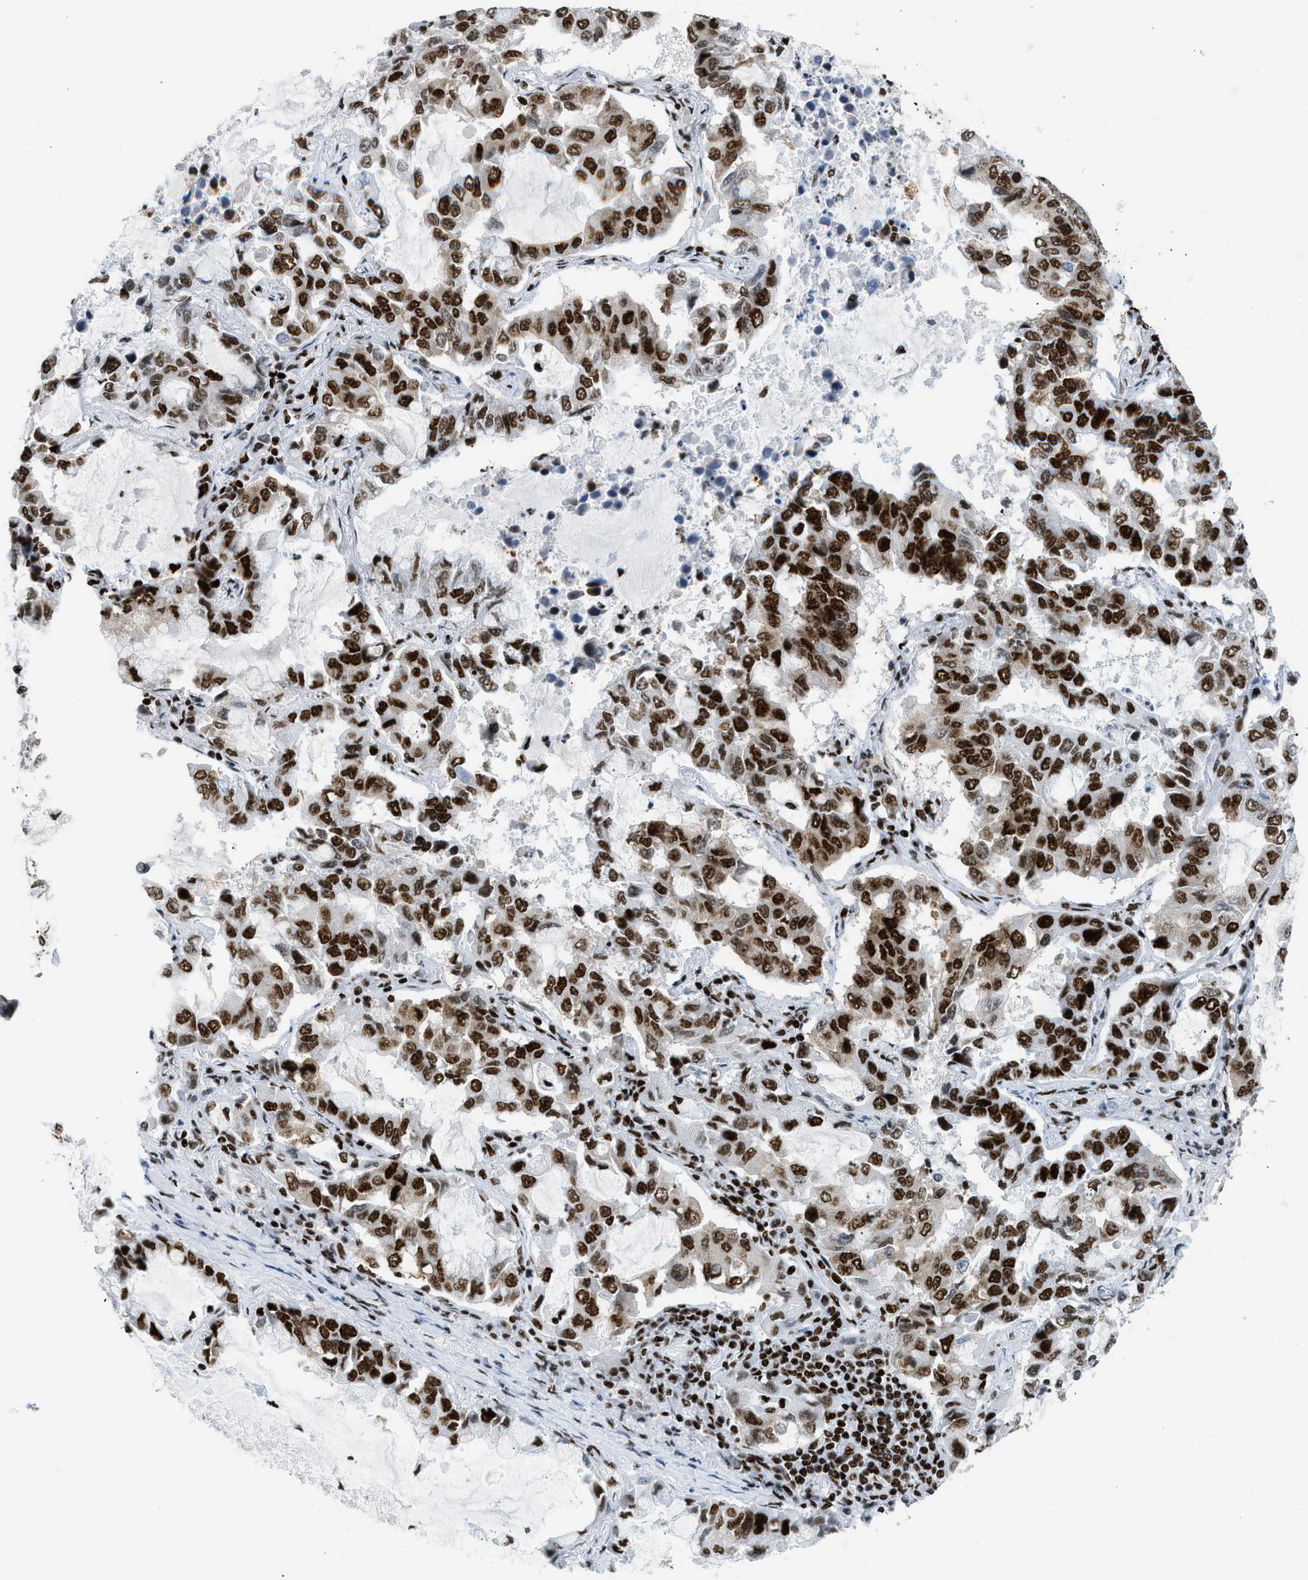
{"staining": {"intensity": "strong", "quantity": ">75%", "location": "cytoplasmic/membranous,nuclear"}, "tissue": "lung cancer", "cell_type": "Tumor cells", "image_type": "cancer", "snomed": [{"axis": "morphology", "description": "Adenocarcinoma, NOS"}, {"axis": "topography", "description": "Lung"}], "caption": "This histopathology image shows lung cancer stained with immunohistochemistry to label a protein in brown. The cytoplasmic/membranous and nuclear of tumor cells show strong positivity for the protein. Nuclei are counter-stained blue.", "gene": "PIF1", "patient": {"sex": "male", "age": 64}}